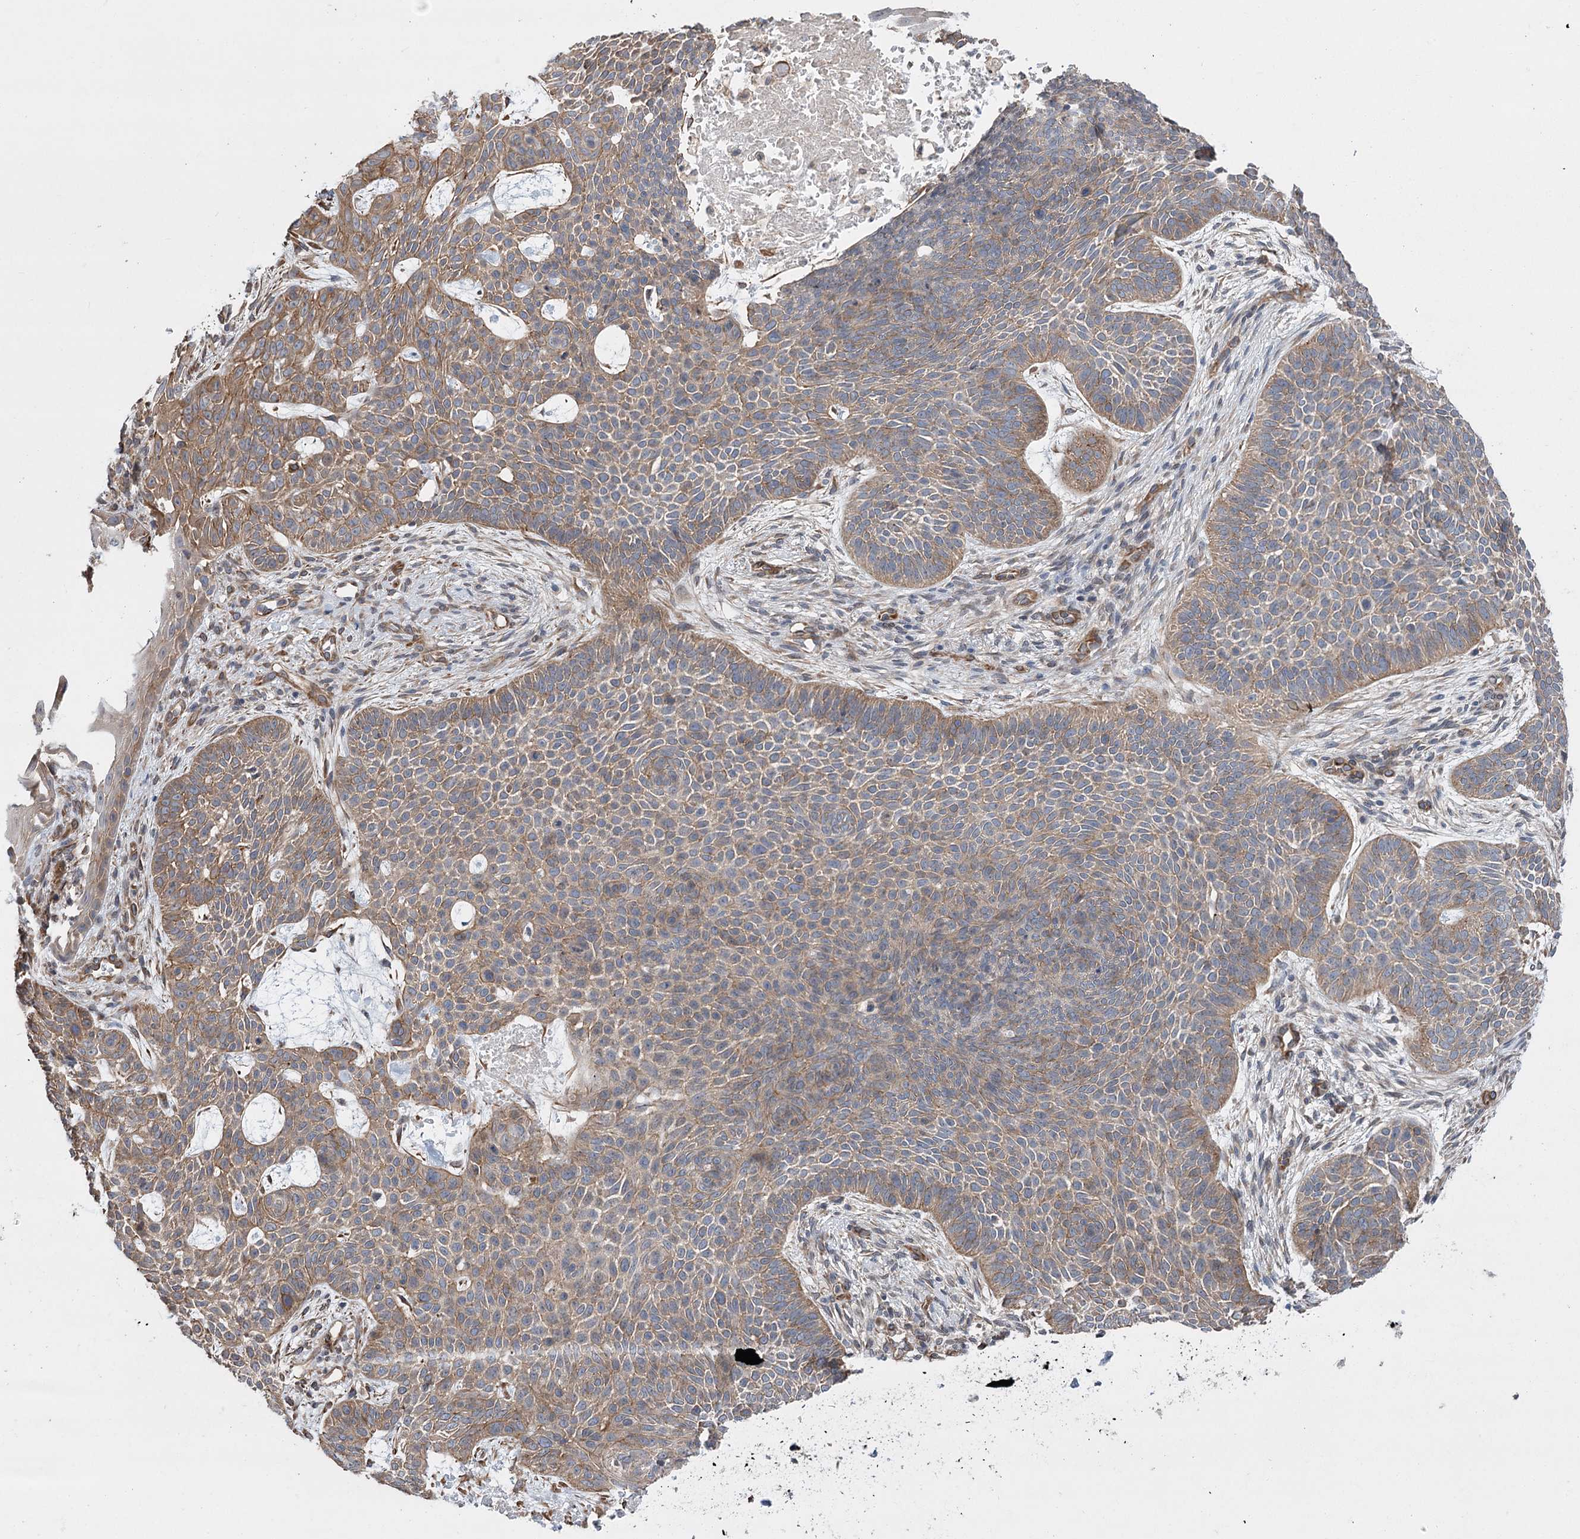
{"staining": {"intensity": "moderate", "quantity": "25%-75%", "location": "cytoplasmic/membranous"}, "tissue": "skin cancer", "cell_type": "Tumor cells", "image_type": "cancer", "snomed": [{"axis": "morphology", "description": "Basal cell carcinoma"}, {"axis": "topography", "description": "Skin"}], "caption": "Moderate cytoplasmic/membranous positivity for a protein is seen in about 25%-75% of tumor cells of basal cell carcinoma (skin) using immunohistochemistry (IHC).", "gene": "RWDD4", "patient": {"sex": "male", "age": 85}}